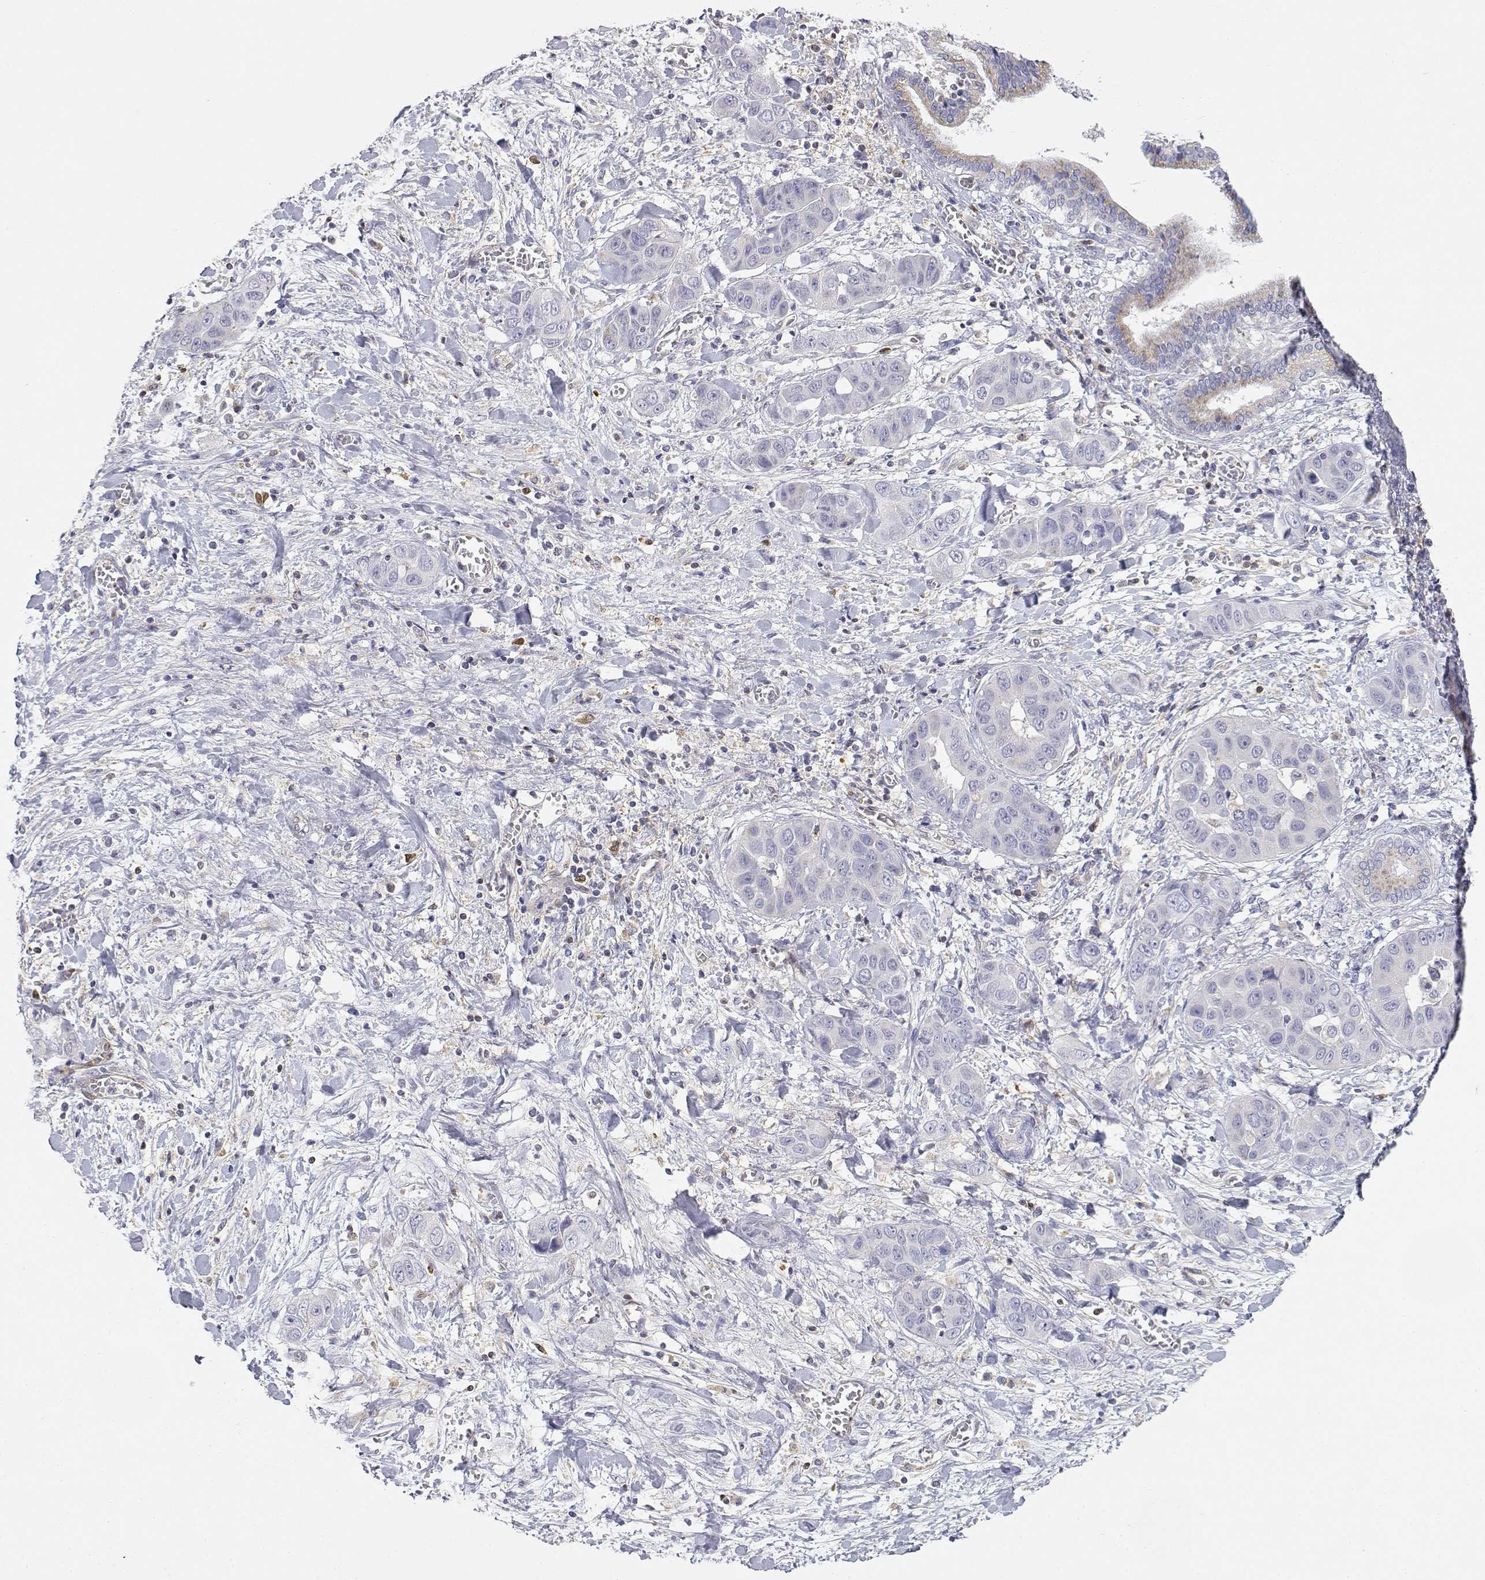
{"staining": {"intensity": "negative", "quantity": "none", "location": "none"}, "tissue": "liver cancer", "cell_type": "Tumor cells", "image_type": "cancer", "snomed": [{"axis": "morphology", "description": "Cholangiocarcinoma"}, {"axis": "topography", "description": "Liver"}], "caption": "Cholangiocarcinoma (liver) was stained to show a protein in brown. There is no significant staining in tumor cells.", "gene": "ADA", "patient": {"sex": "female", "age": 52}}